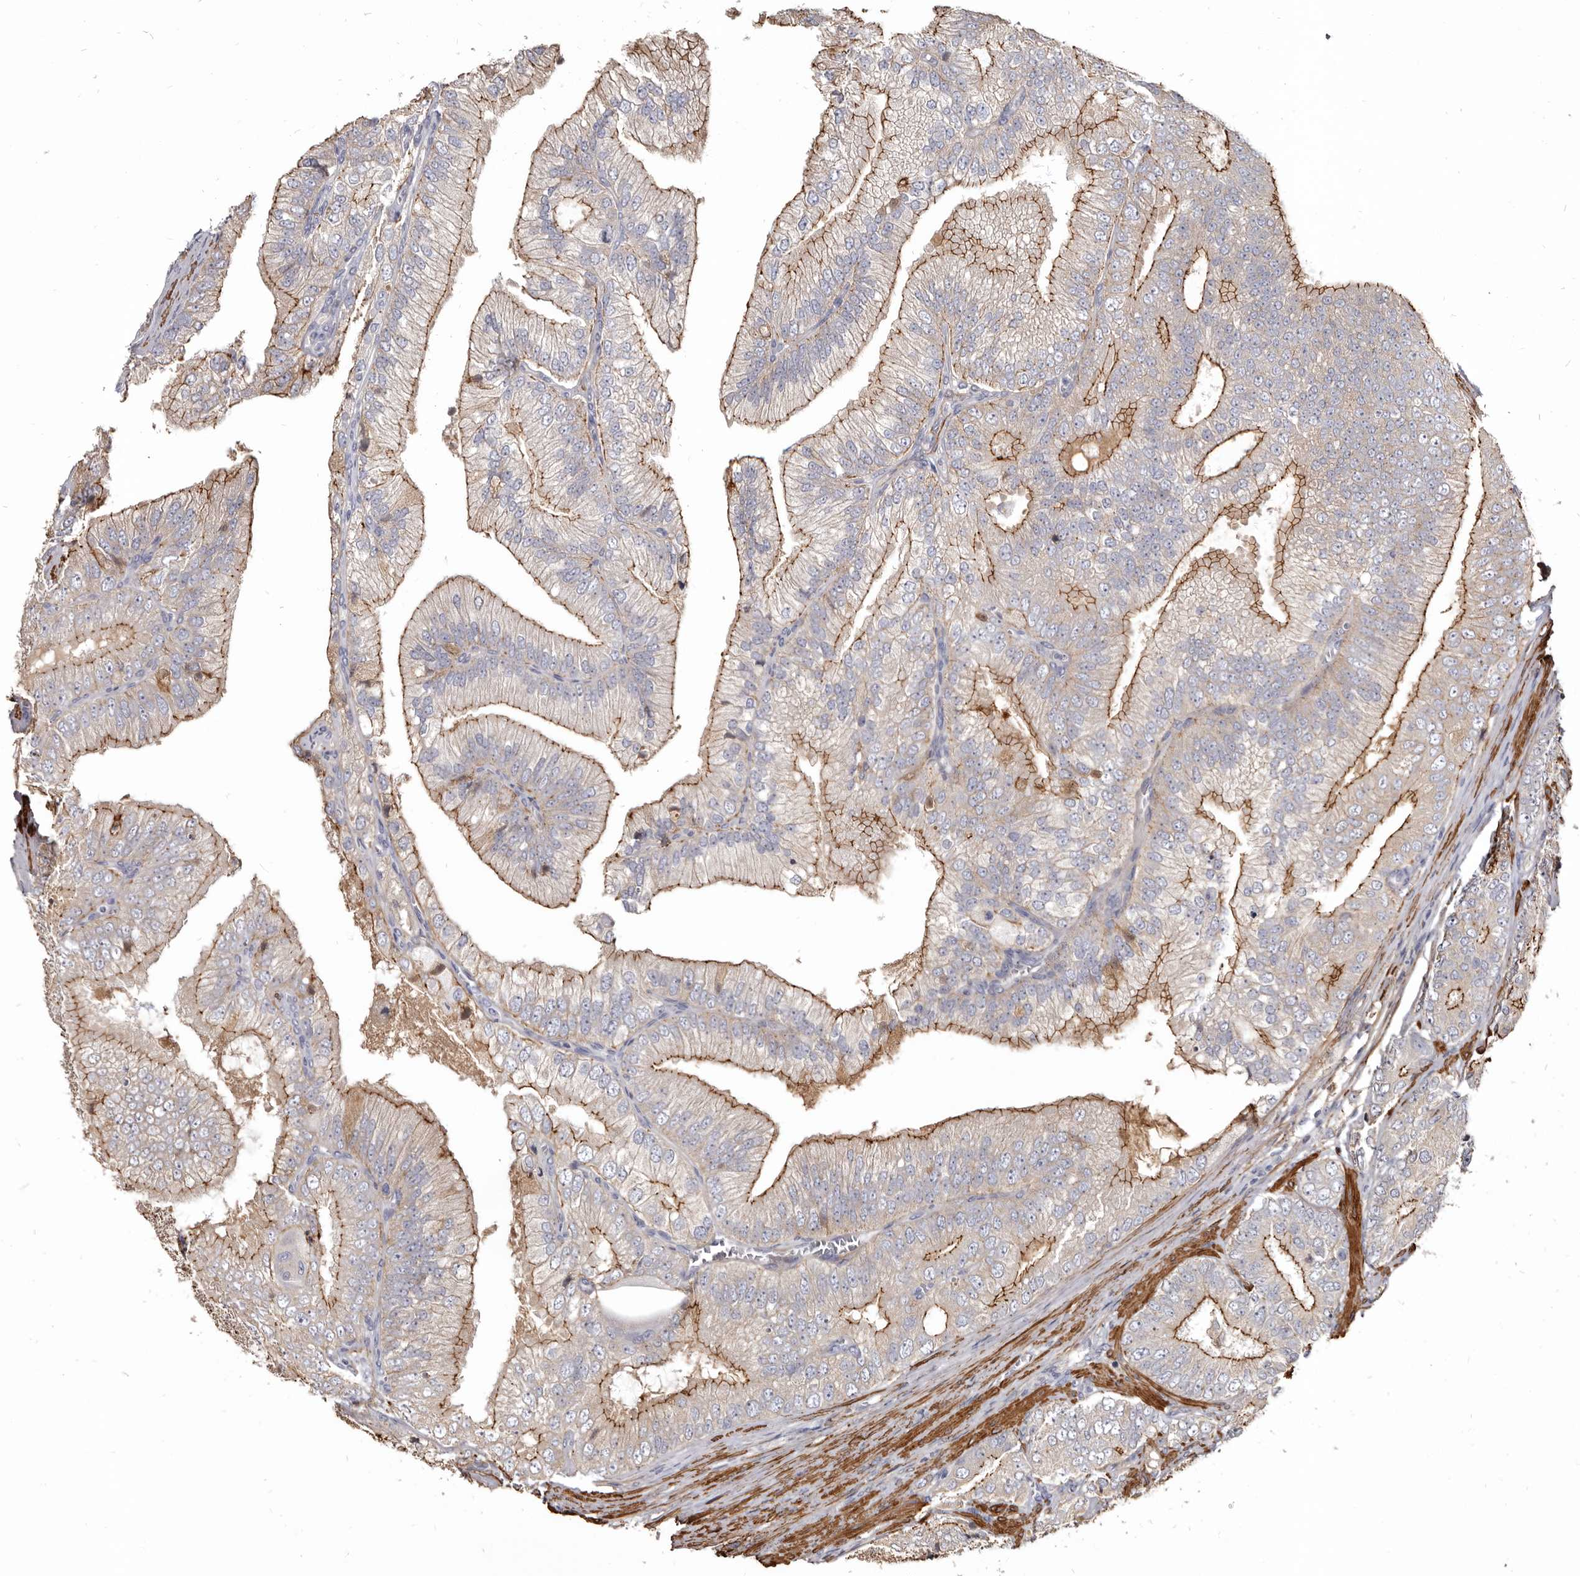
{"staining": {"intensity": "strong", "quantity": "25%-75%", "location": "cytoplasmic/membranous"}, "tissue": "prostate cancer", "cell_type": "Tumor cells", "image_type": "cancer", "snomed": [{"axis": "morphology", "description": "Adenocarcinoma, High grade"}, {"axis": "topography", "description": "Prostate"}], "caption": "Protein analysis of prostate cancer (adenocarcinoma (high-grade)) tissue displays strong cytoplasmic/membranous staining in about 25%-75% of tumor cells.", "gene": "CGN", "patient": {"sex": "male", "age": 58}}